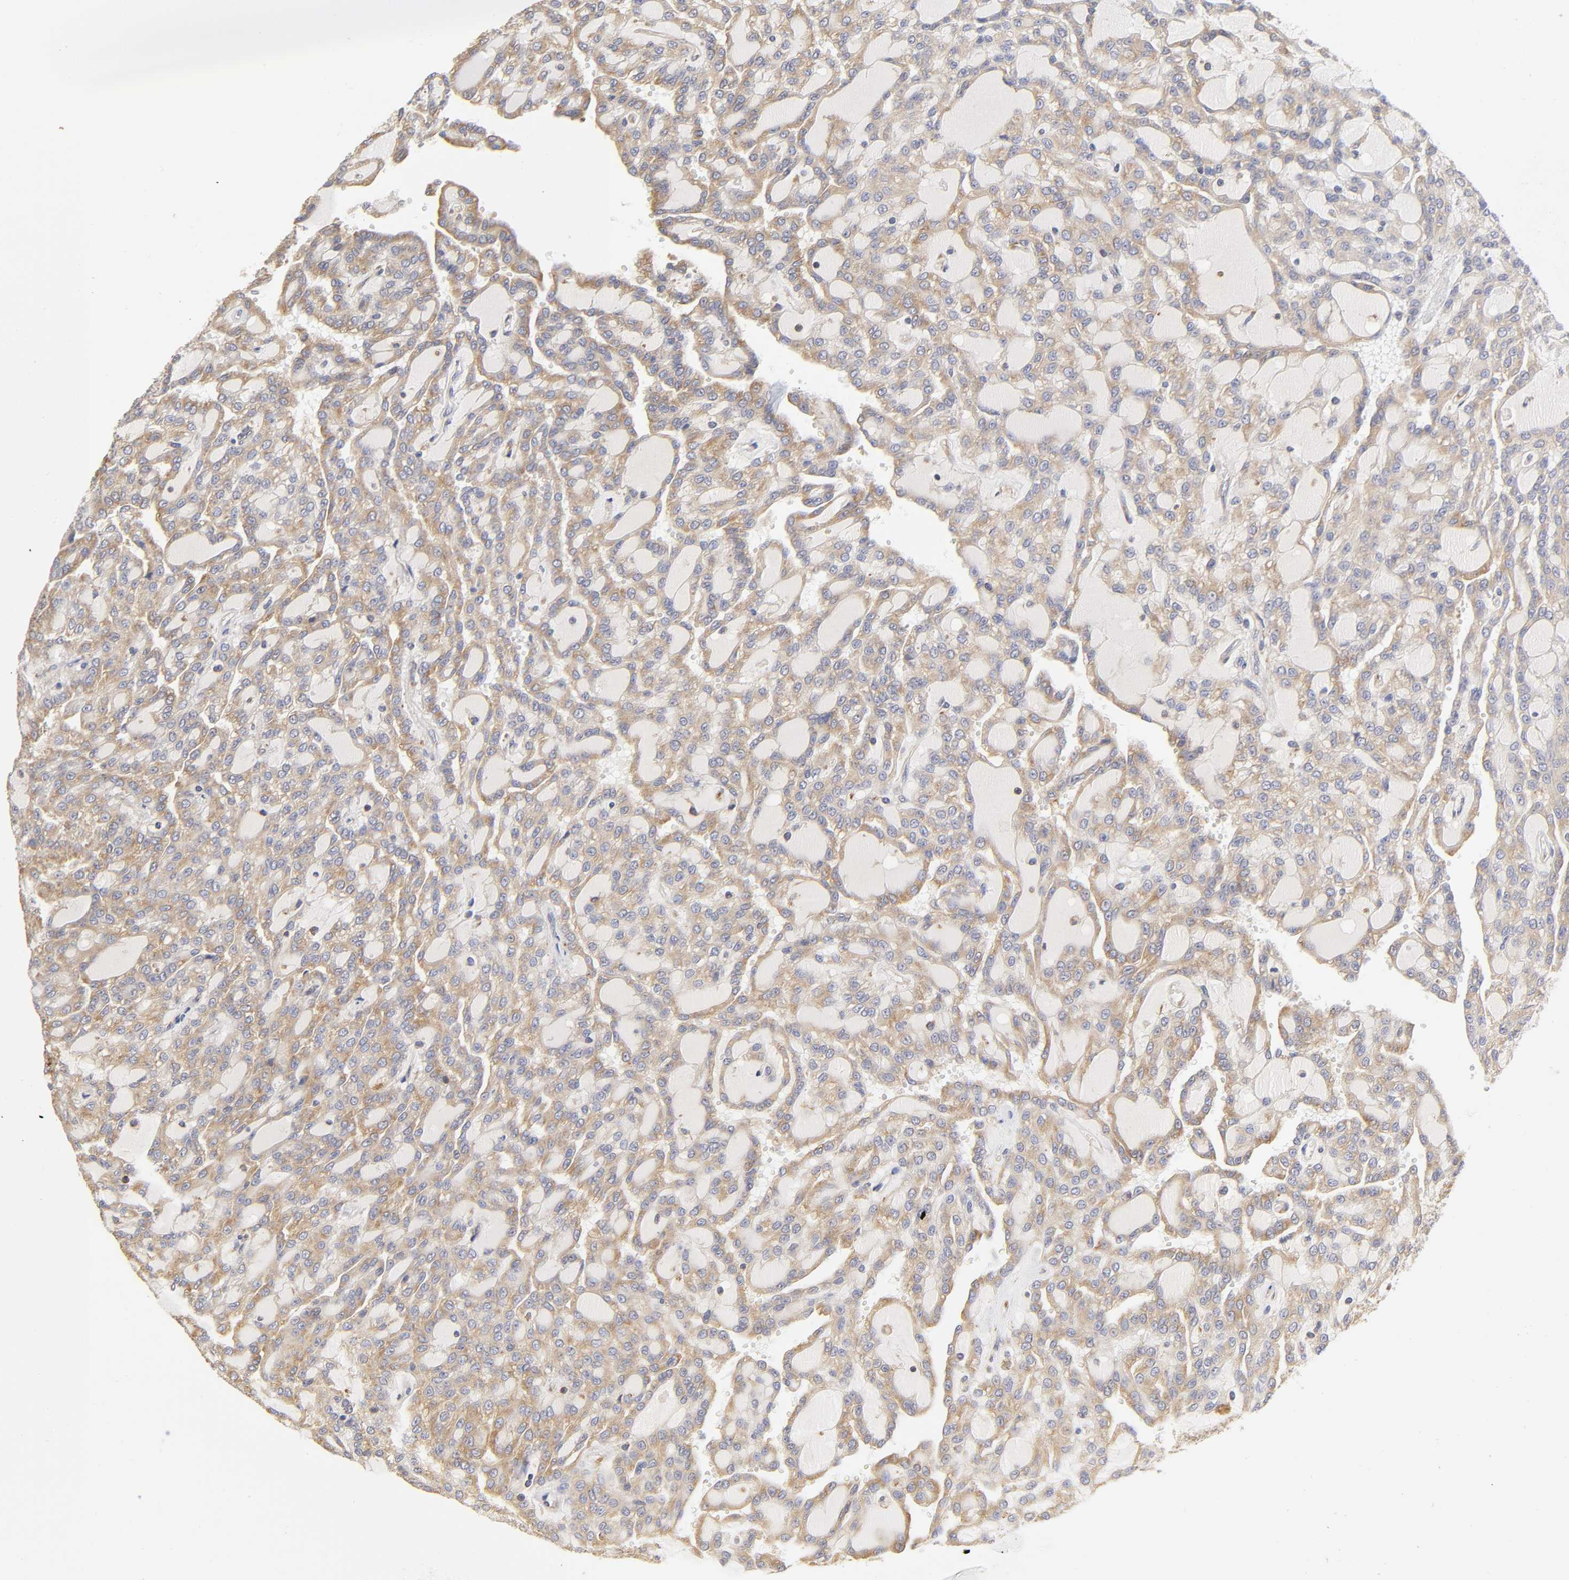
{"staining": {"intensity": "moderate", "quantity": ">75%", "location": "cytoplasmic/membranous"}, "tissue": "renal cancer", "cell_type": "Tumor cells", "image_type": "cancer", "snomed": [{"axis": "morphology", "description": "Adenocarcinoma, NOS"}, {"axis": "topography", "description": "Kidney"}], "caption": "IHC image of neoplastic tissue: renal adenocarcinoma stained using immunohistochemistry displays medium levels of moderate protein expression localized specifically in the cytoplasmic/membranous of tumor cells, appearing as a cytoplasmic/membranous brown color.", "gene": "RPL14", "patient": {"sex": "male", "age": 63}}